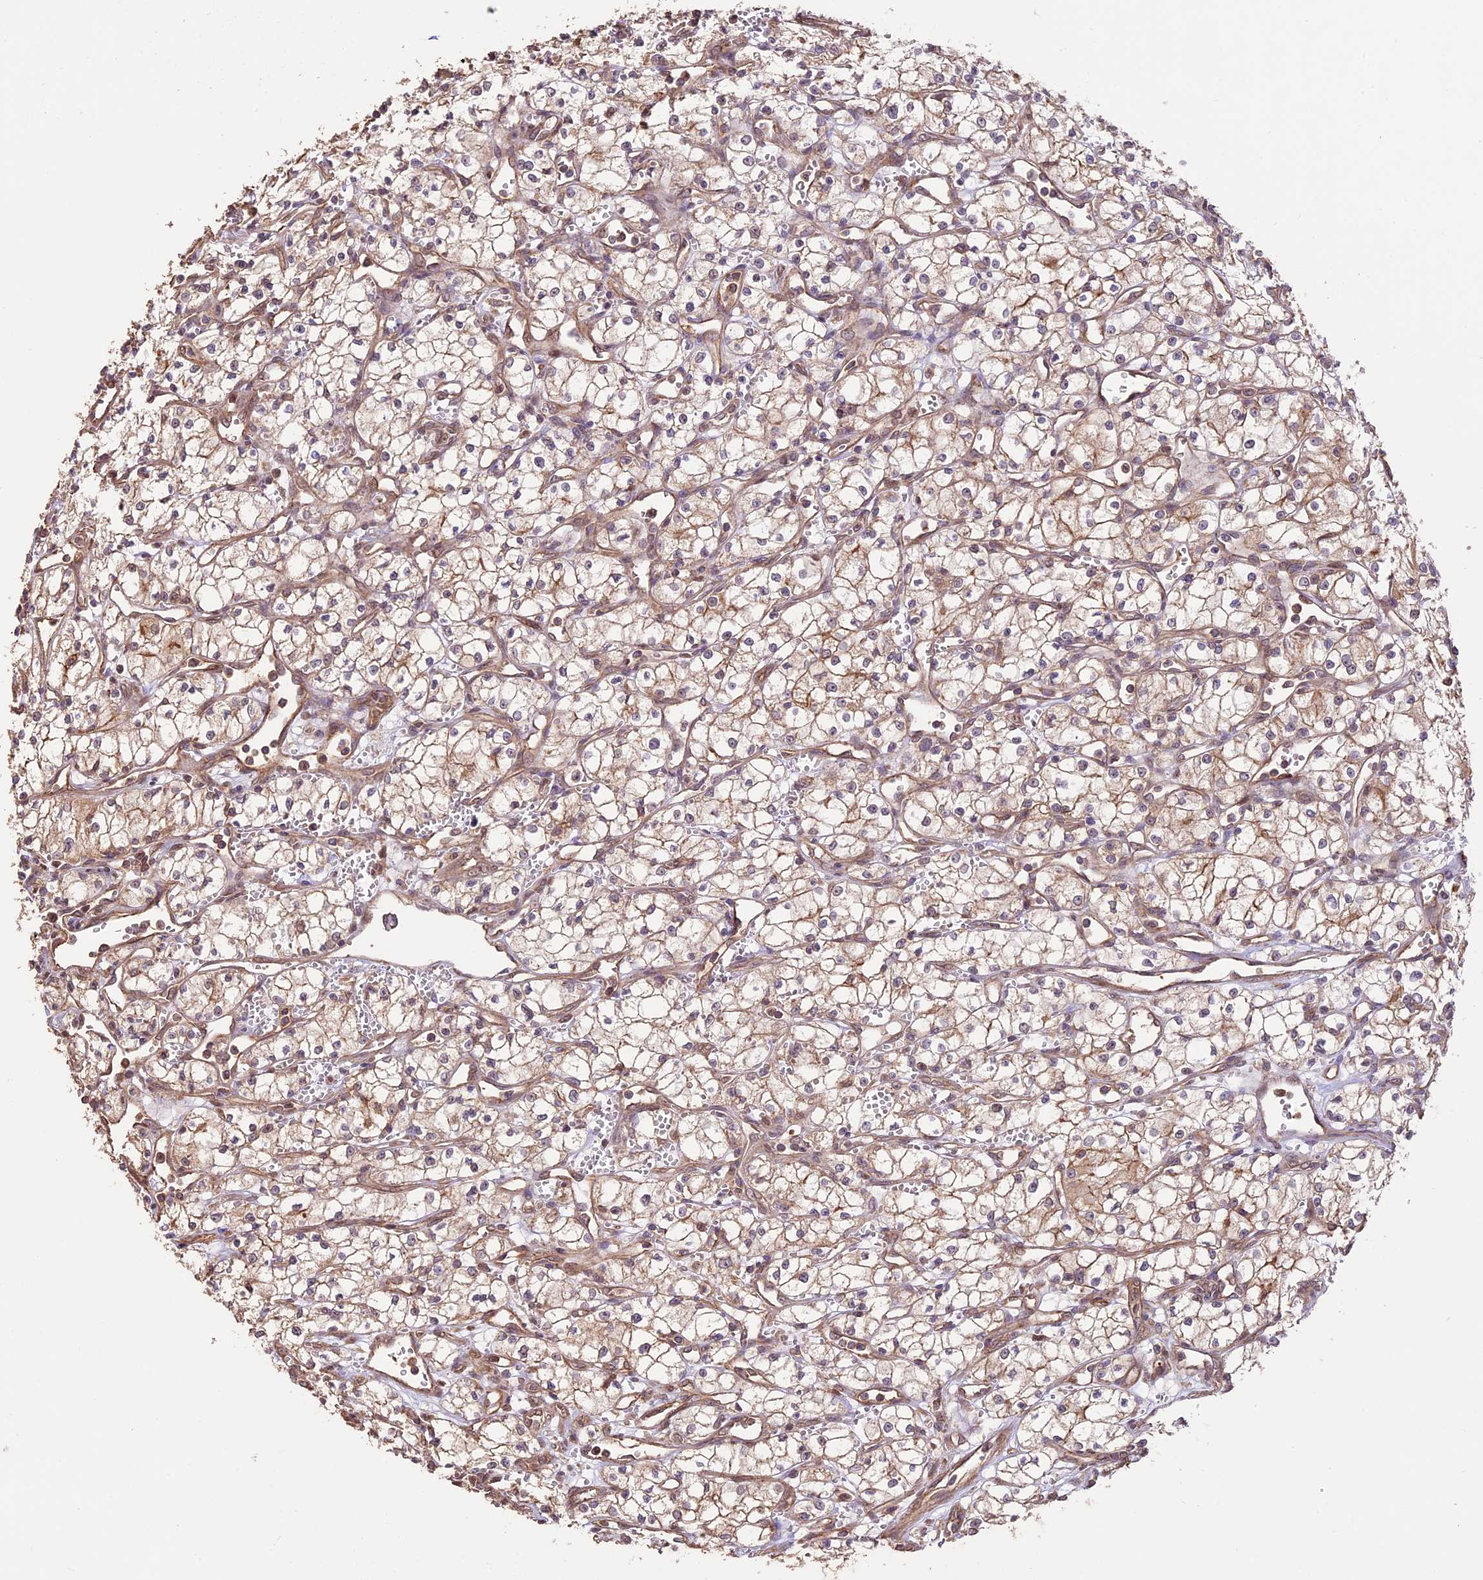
{"staining": {"intensity": "weak", "quantity": "<25%", "location": "cytoplasmic/membranous"}, "tissue": "renal cancer", "cell_type": "Tumor cells", "image_type": "cancer", "snomed": [{"axis": "morphology", "description": "Adenocarcinoma, NOS"}, {"axis": "topography", "description": "Kidney"}], "caption": "Histopathology image shows no significant protein expression in tumor cells of renal cancer.", "gene": "BCAS4", "patient": {"sex": "male", "age": 59}}